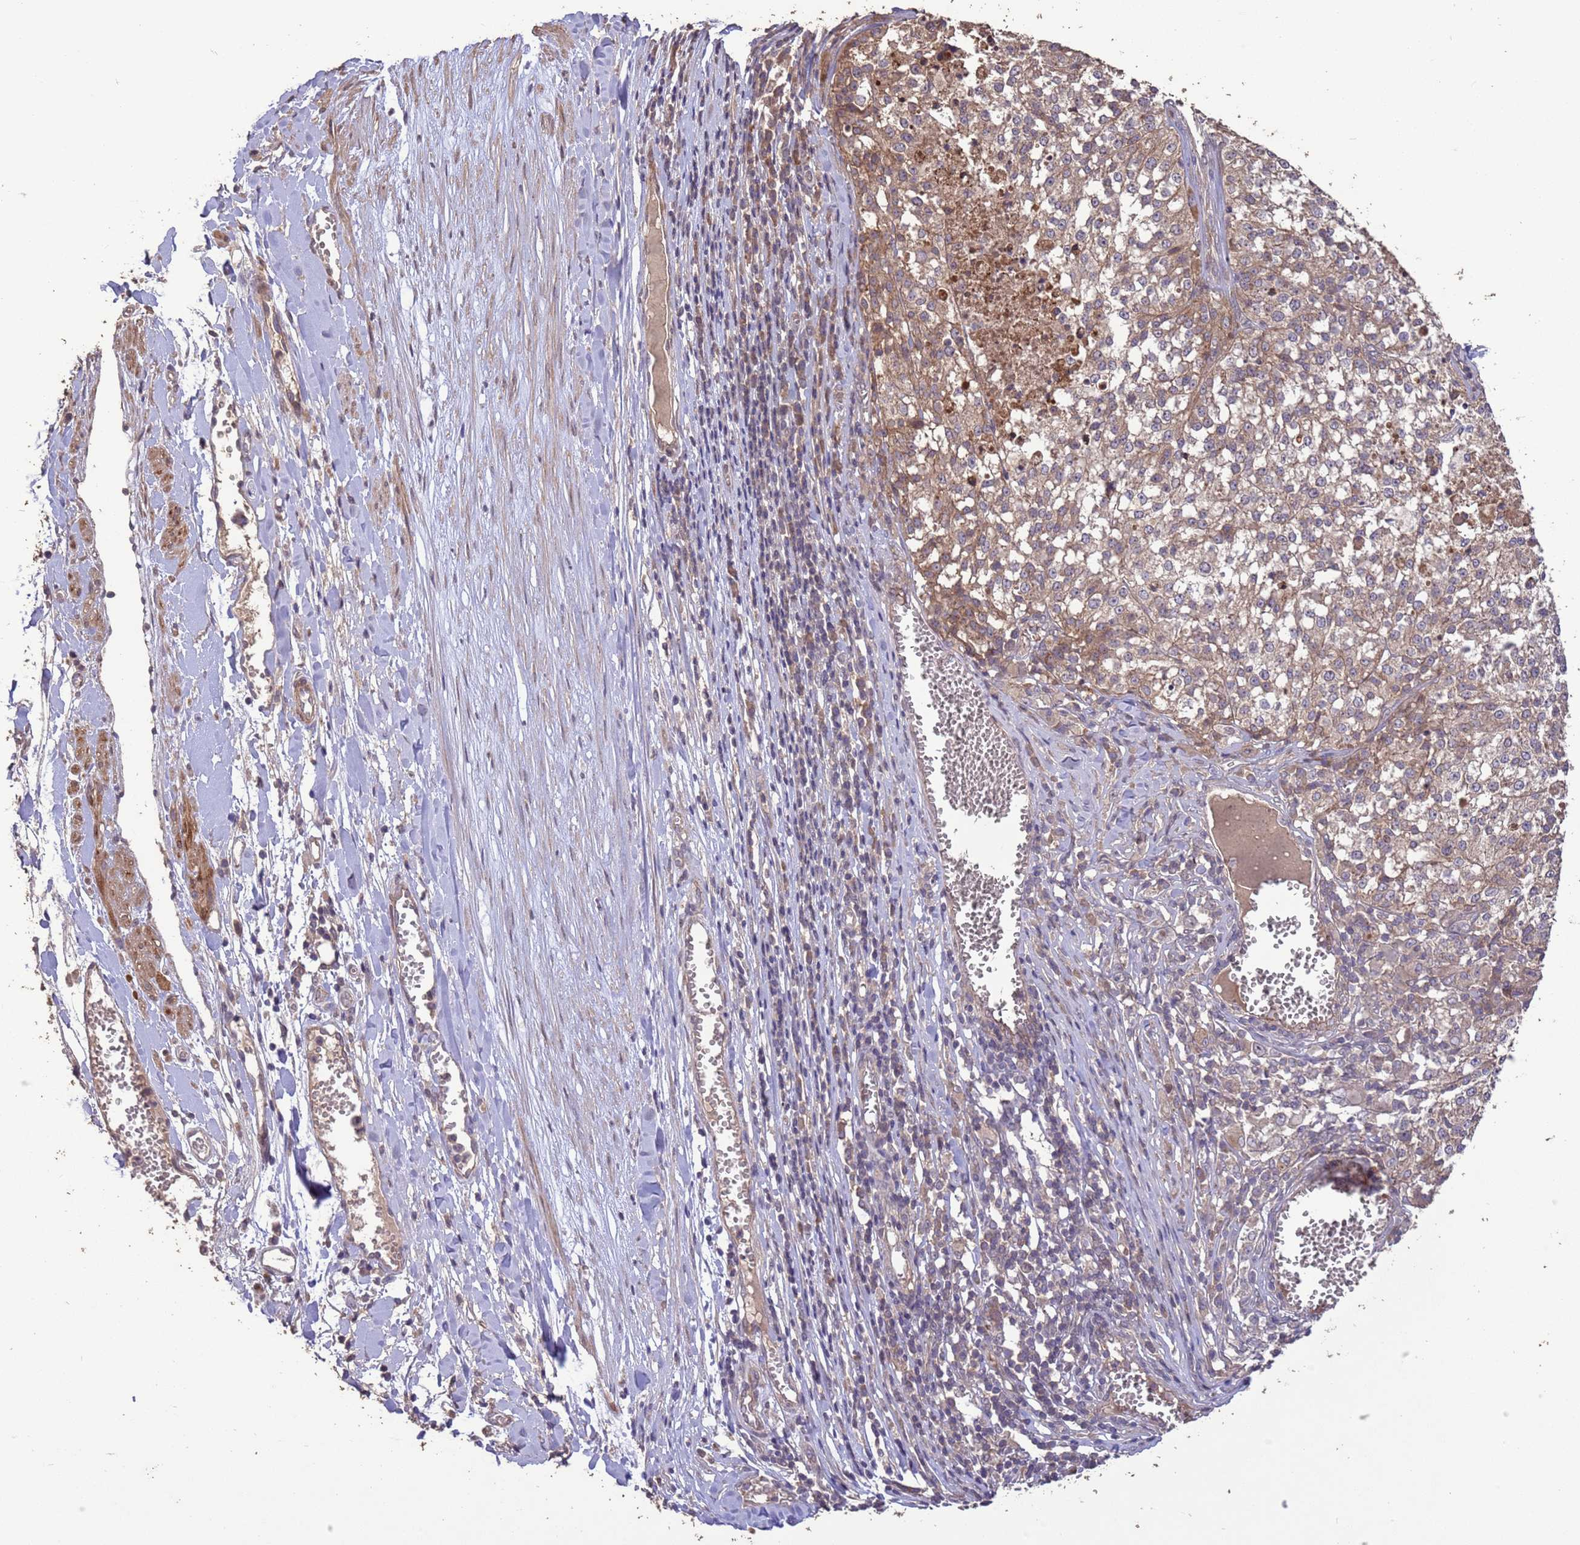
{"staining": {"intensity": "moderate", "quantity": ">75%", "location": "cytoplasmic/membranous"}, "tissue": "melanoma", "cell_type": "Tumor cells", "image_type": "cancer", "snomed": [{"axis": "morphology", "description": "Malignant melanoma, NOS"}, {"axis": "topography", "description": "Skin"}], "caption": "Human malignant melanoma stained for a protein (brown) displays moderate cytoplasmic/membranous positive positivity in approximately >75% of tumor cells.", "gene": "SLC9B2", "patient": {"sex": "female", "age": 64}}